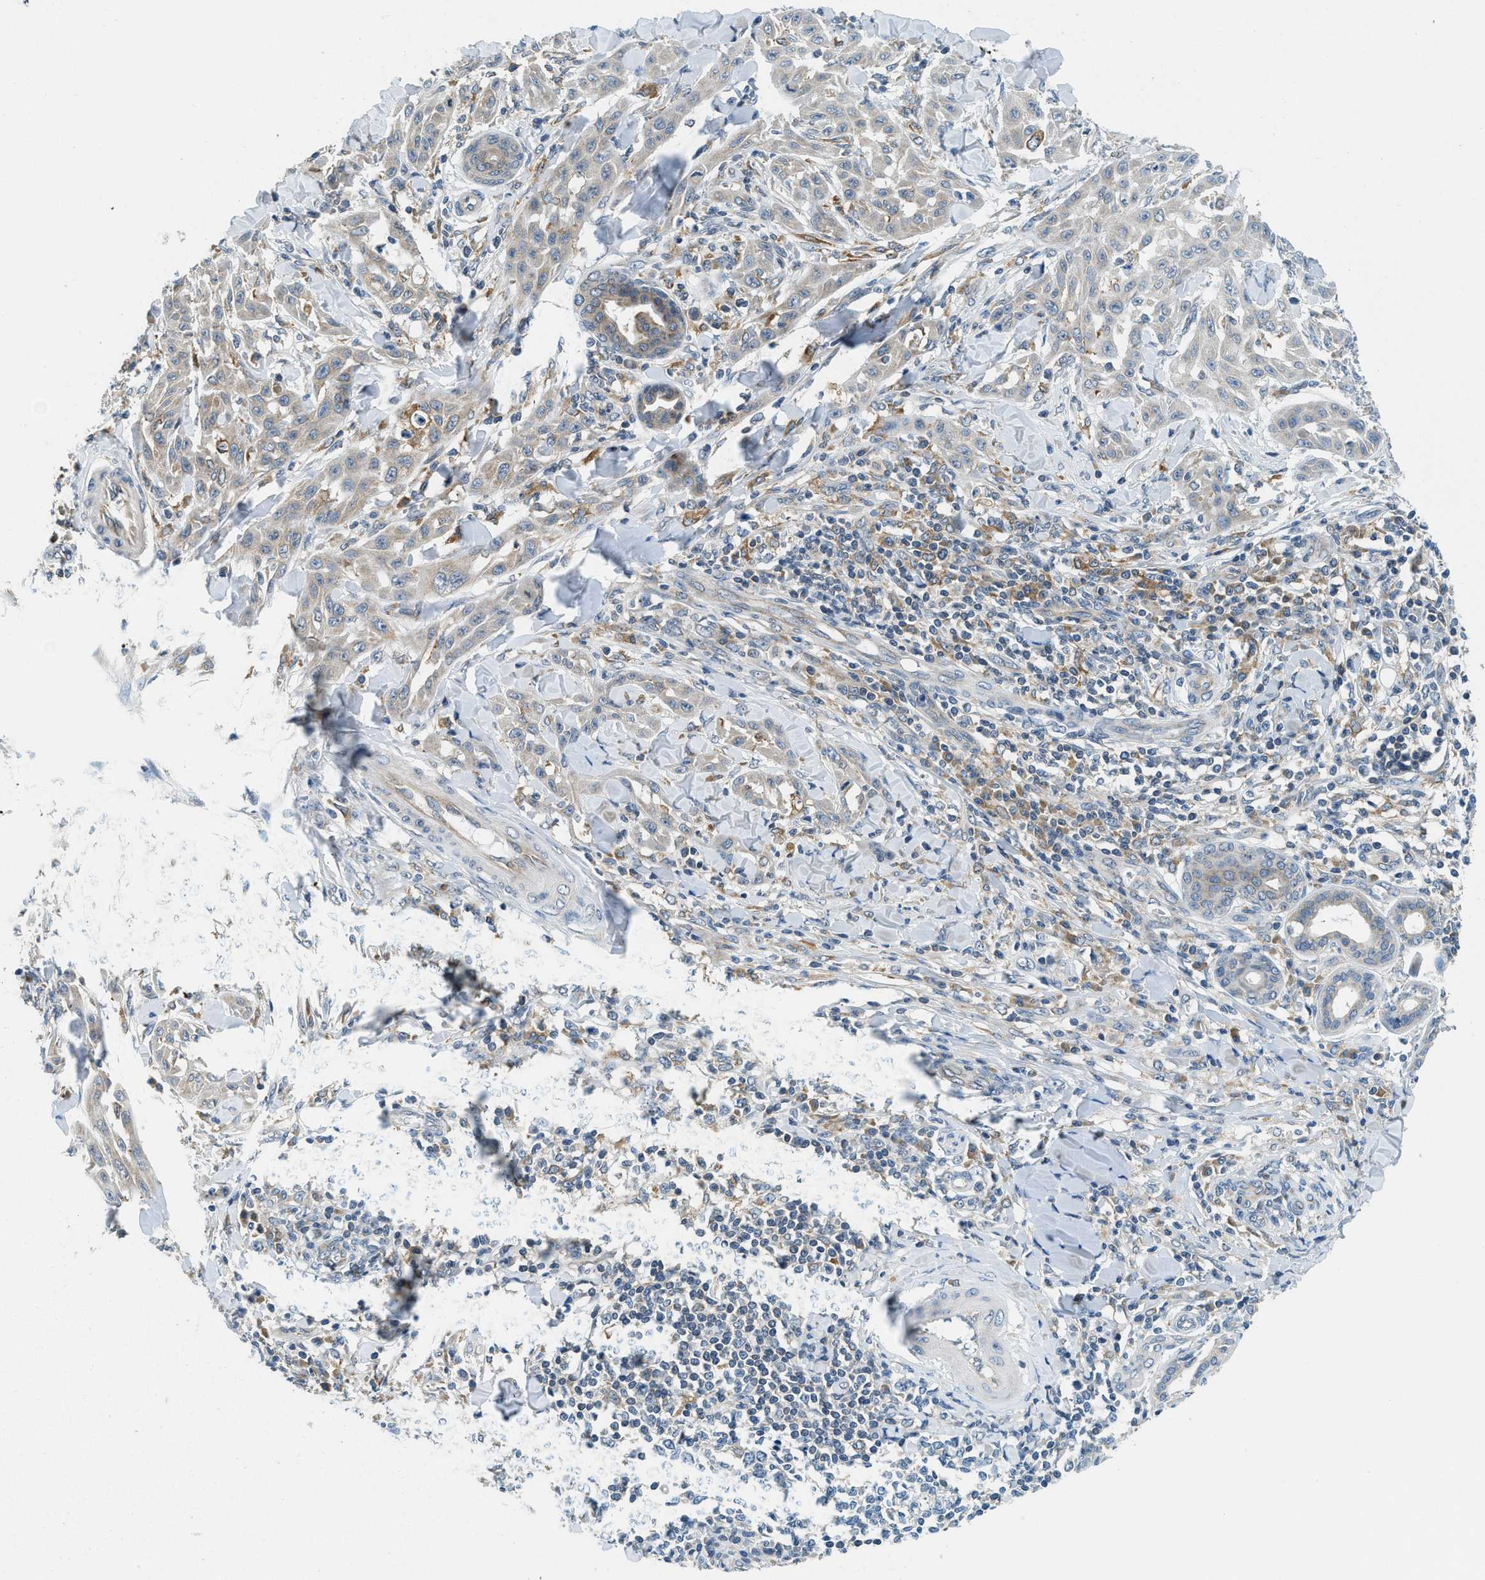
{"staining": {"intensity": "weak", "quantity": "<25%", "location": "cytoplasmic/membranous"}, "tissue": "skin cancer", "cell_type": "Tumor cells", "image_type": "cancer", "snomed": [{"axis": "morphology", "description": "Squamous cell carcinoma, NOS"}, {"axis": "topography", "description": "Skin"}], "caption": "Immunohistochemistry of human skin squamous cell carcinoma displays no positivity in tumor cells. The staining is performed using DAB (3,3'-diaminobenzidine) brown chromogen with nuclei counter-stained in using hematoxylin.", "gene": "BCAP31", "patient": {"sex": "male", "age": 24}}